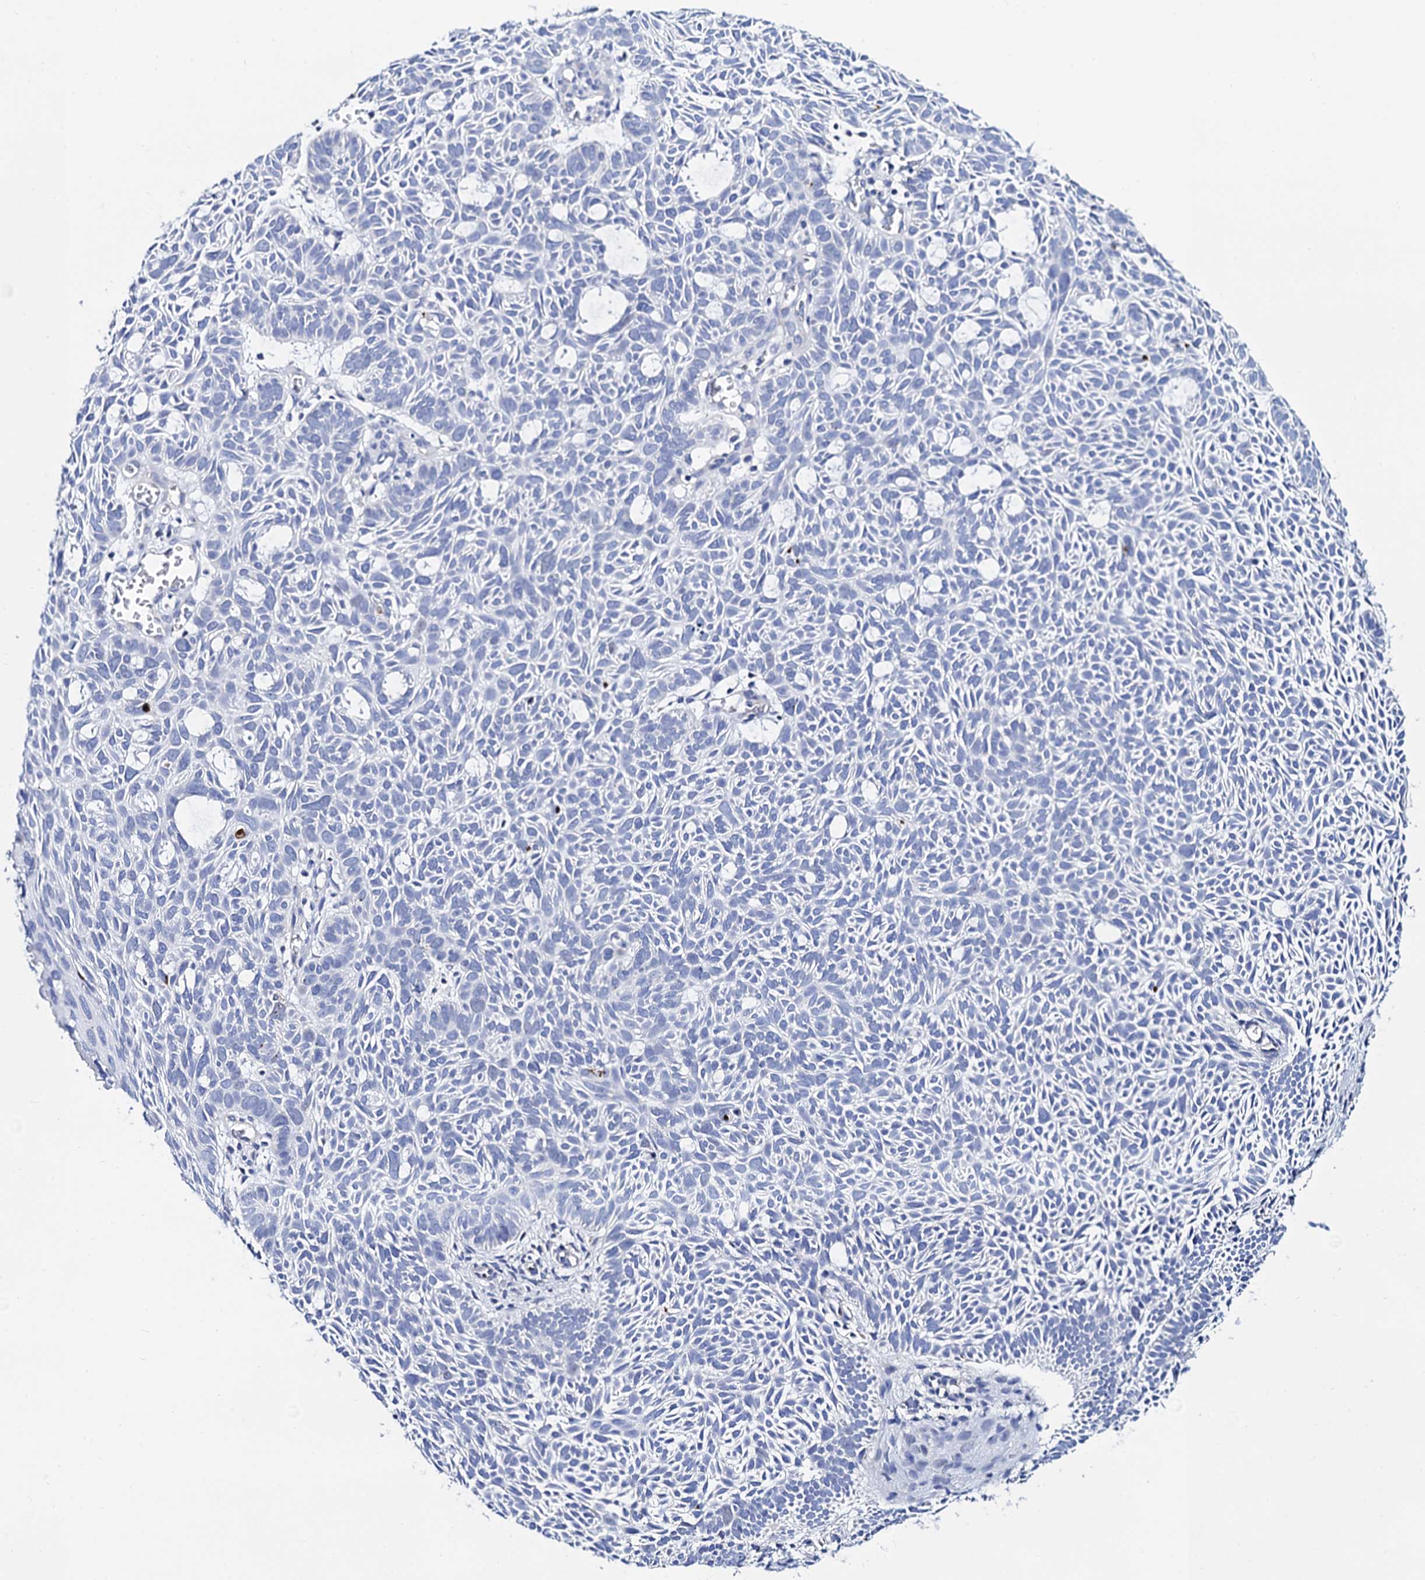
{"staining": {"intensity": "negative", "quantity": "none", "location": "none"}, "tissue": "skin cancer", "cell_type": "Tumor cells", "image_type": "cancer", "snomed": [{"axis": "morphology", "description": "Basal cell carcinoma"}, {"axis": "topography", "description": "Skin"}], "caption": "A micrograph of basal cell carcinoma (skin) stained for a protein shows no brown staining in tumor cells.", "gene": "ACADSB", "patient": {"sex": "male", "age": 69}}